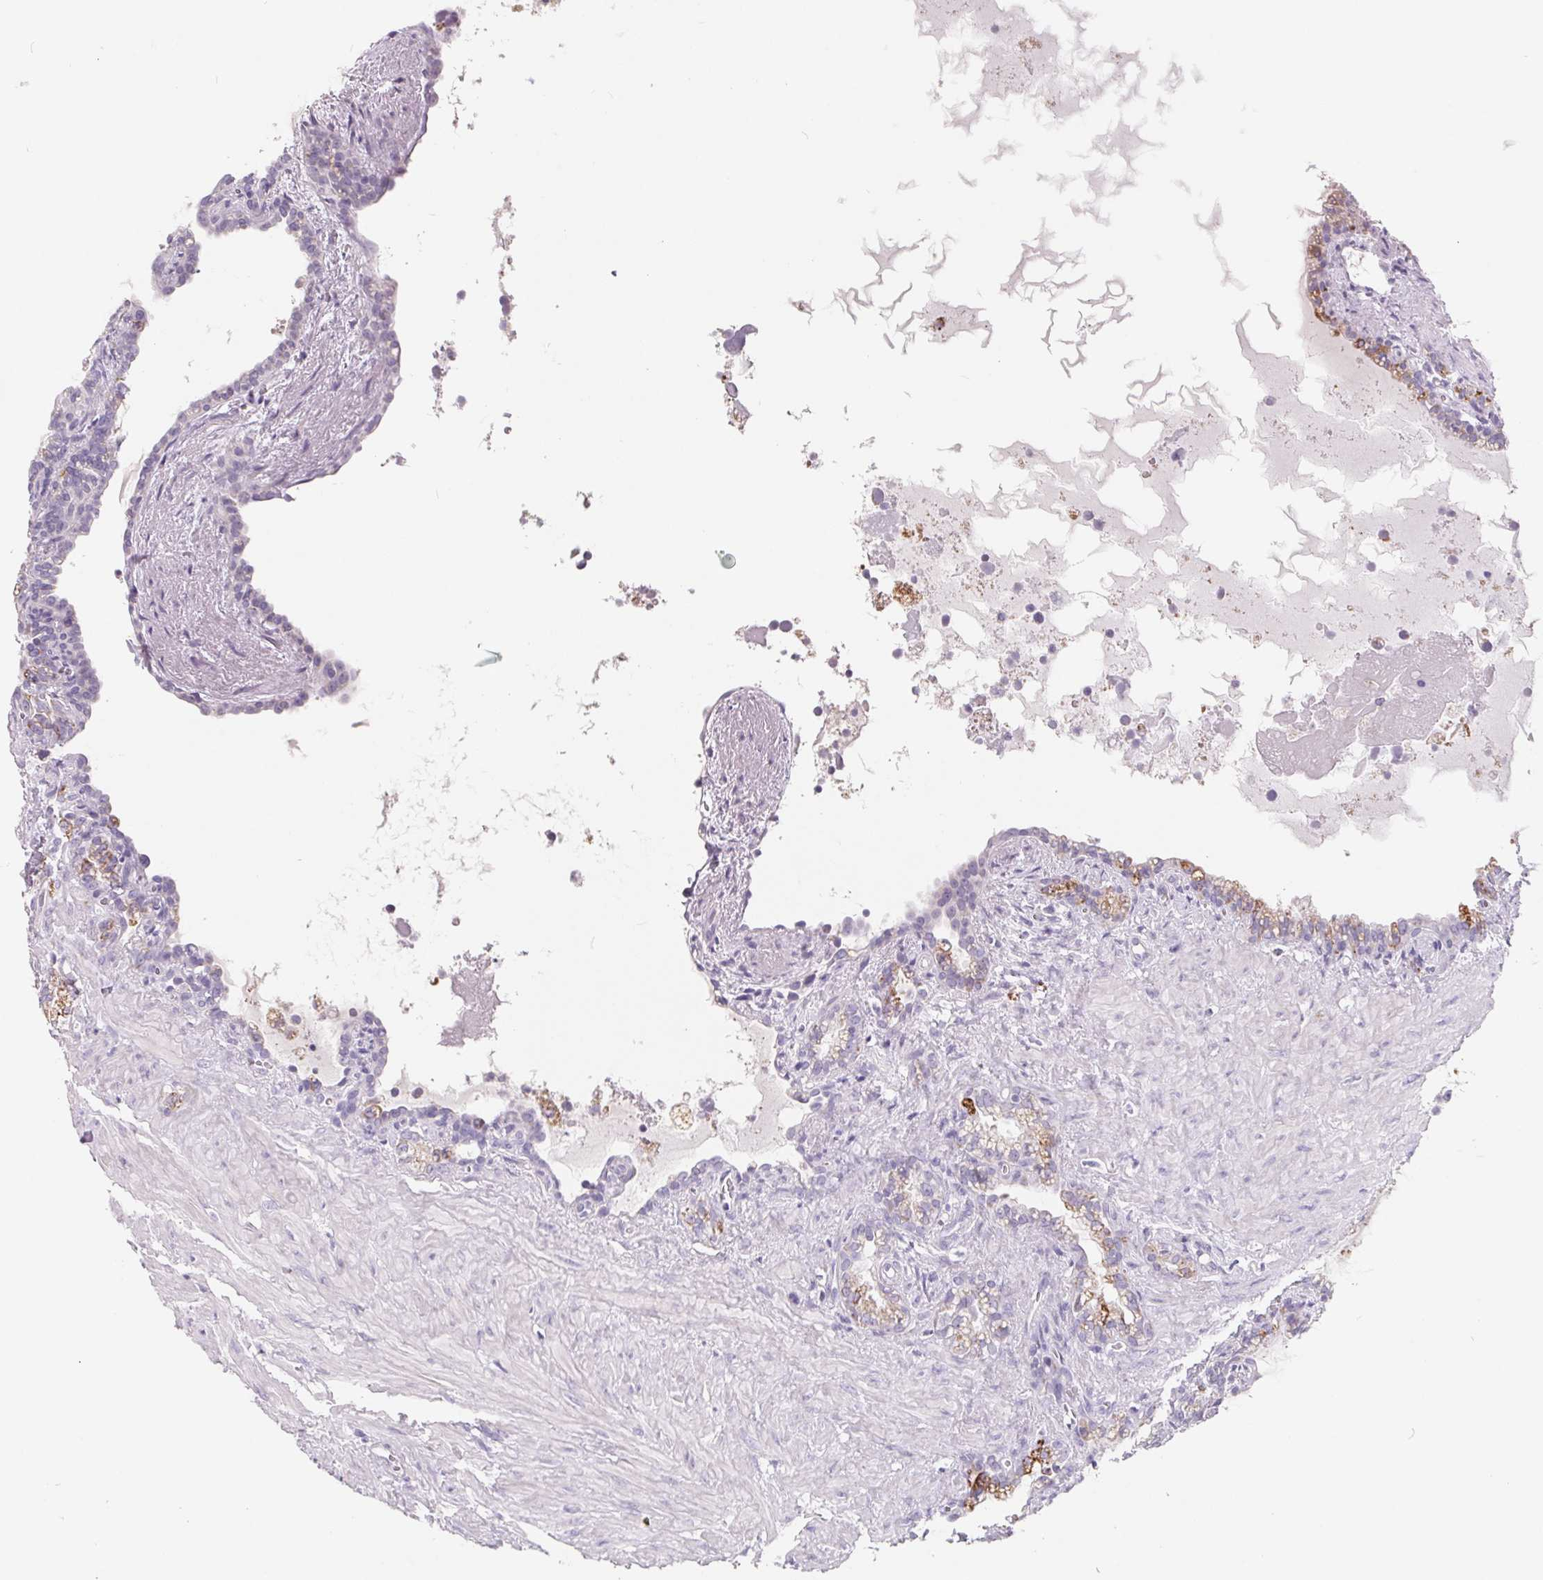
{"staining": {"intensity": "negative", "quantity": "none", "location": "none"}, "tissue": "seminal vesicle", "cell_type": "Glandular cells", "image_type": "normal", "snomed": [{"axis": "morphology", "description": "Normal tissue, NOS"}, {"axis": "topography", "description": "Seminal veicle"}], "caption": "The IHC image has no significant positivity in glandular cells of seminal vesicle. (Stains: DAB (3,3'-diaminobenzidine) immunohistochemistry (IHC) with hematoxylin counter stain, Microscopy: brightfield microscopy at high magnification).", "gene": "FDX1", "patient": {"sex": "male", "age": 76}}